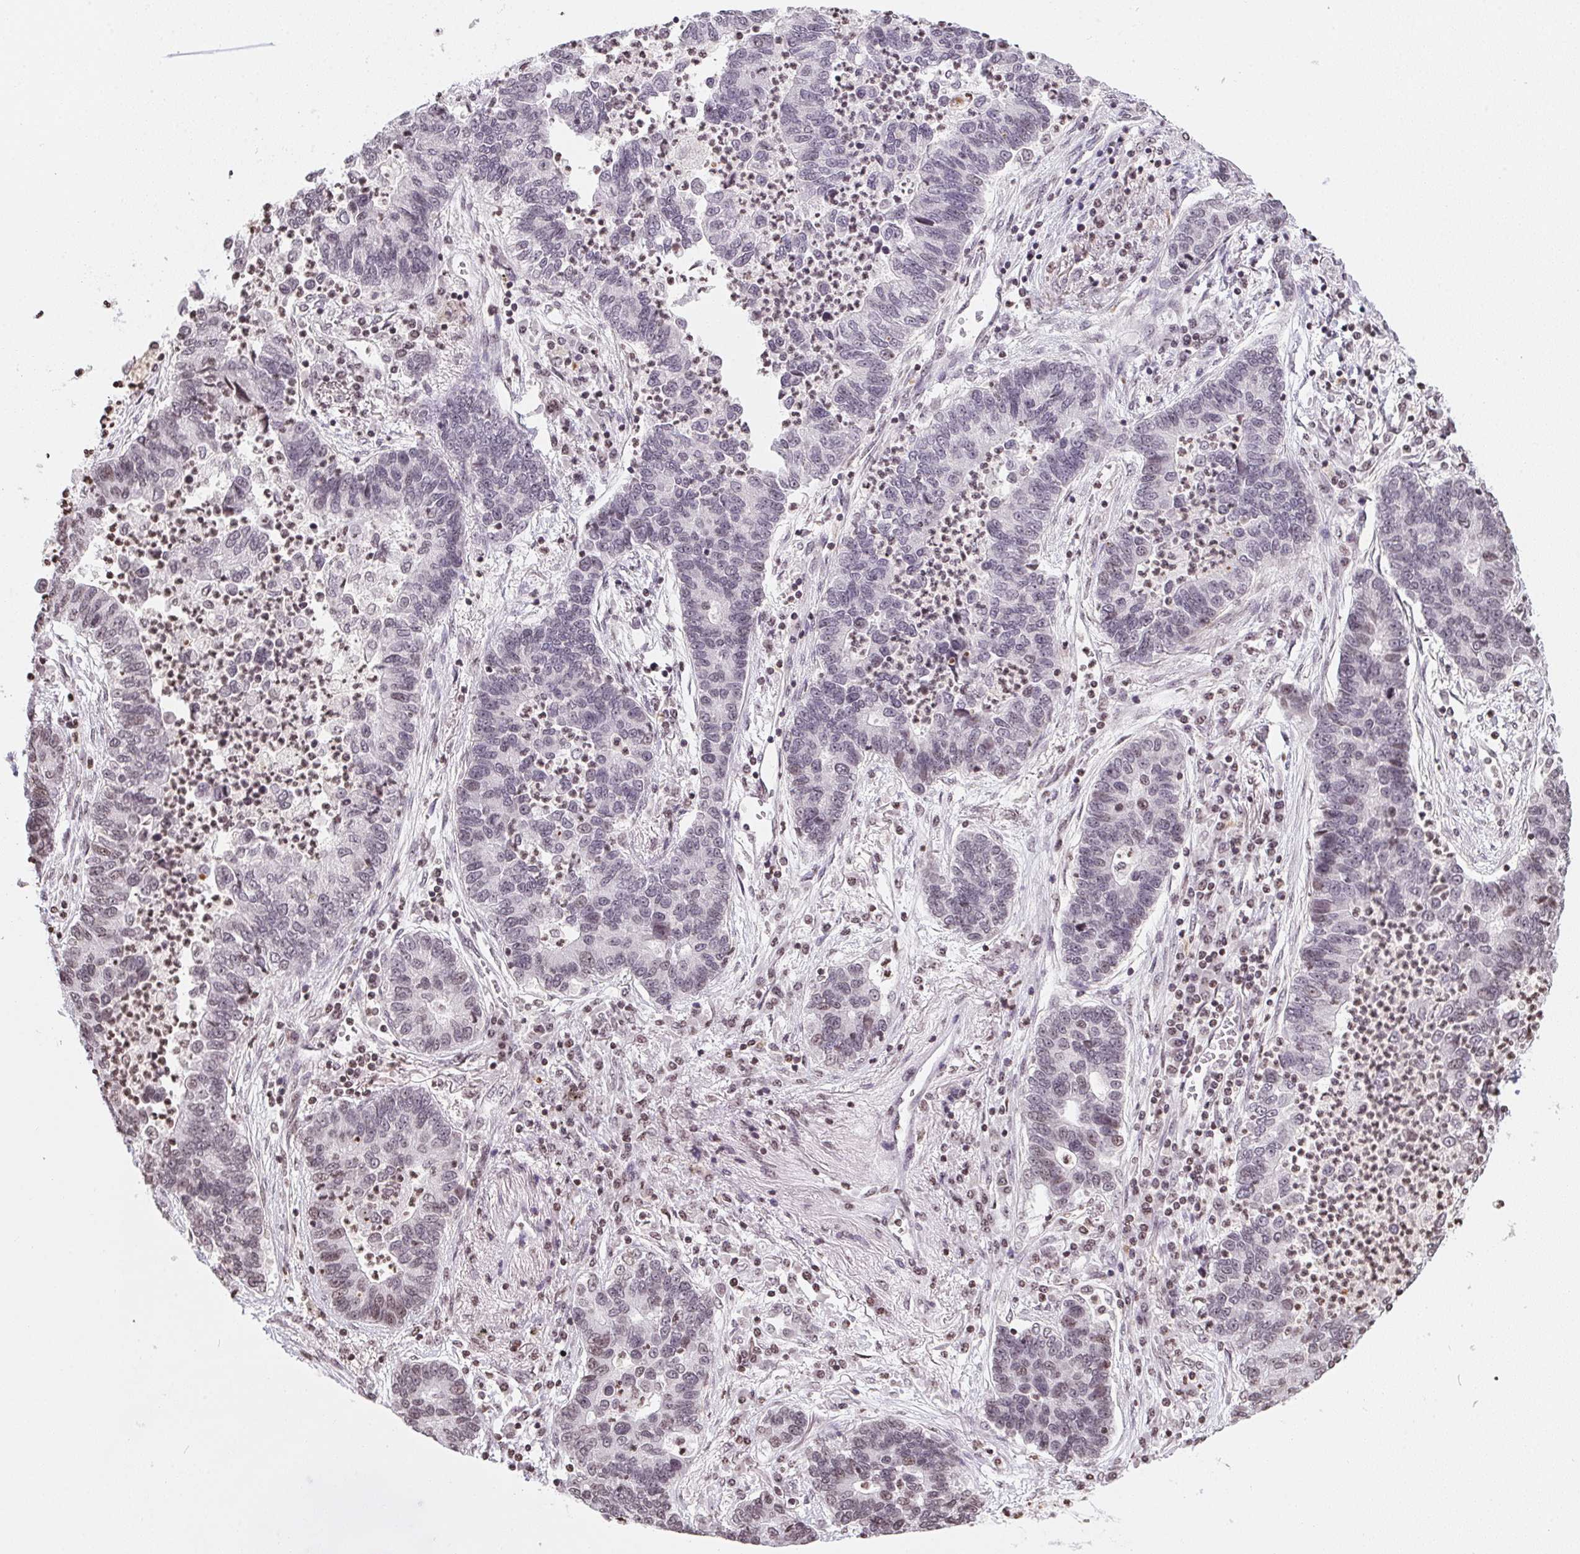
{"staining": {"intensity": "negative", "quantity": "none", "location": "none"}, "tissue": "lung cancer", "cell_type": "Tumor cells", "image_type": "cancer", "snomed": [{"axis": "morphology", "description": "Adenocarcinoma, NOS"}, {"axis": "topography", "description": "Lung"}], "caption": "This is an immunohistochemistry (IHC) micrograph of human lung adenocarcinoma. There is no expression in tumor cells.", "gene": "RNF181", "patient": {"sex": "female", "age": 57}}